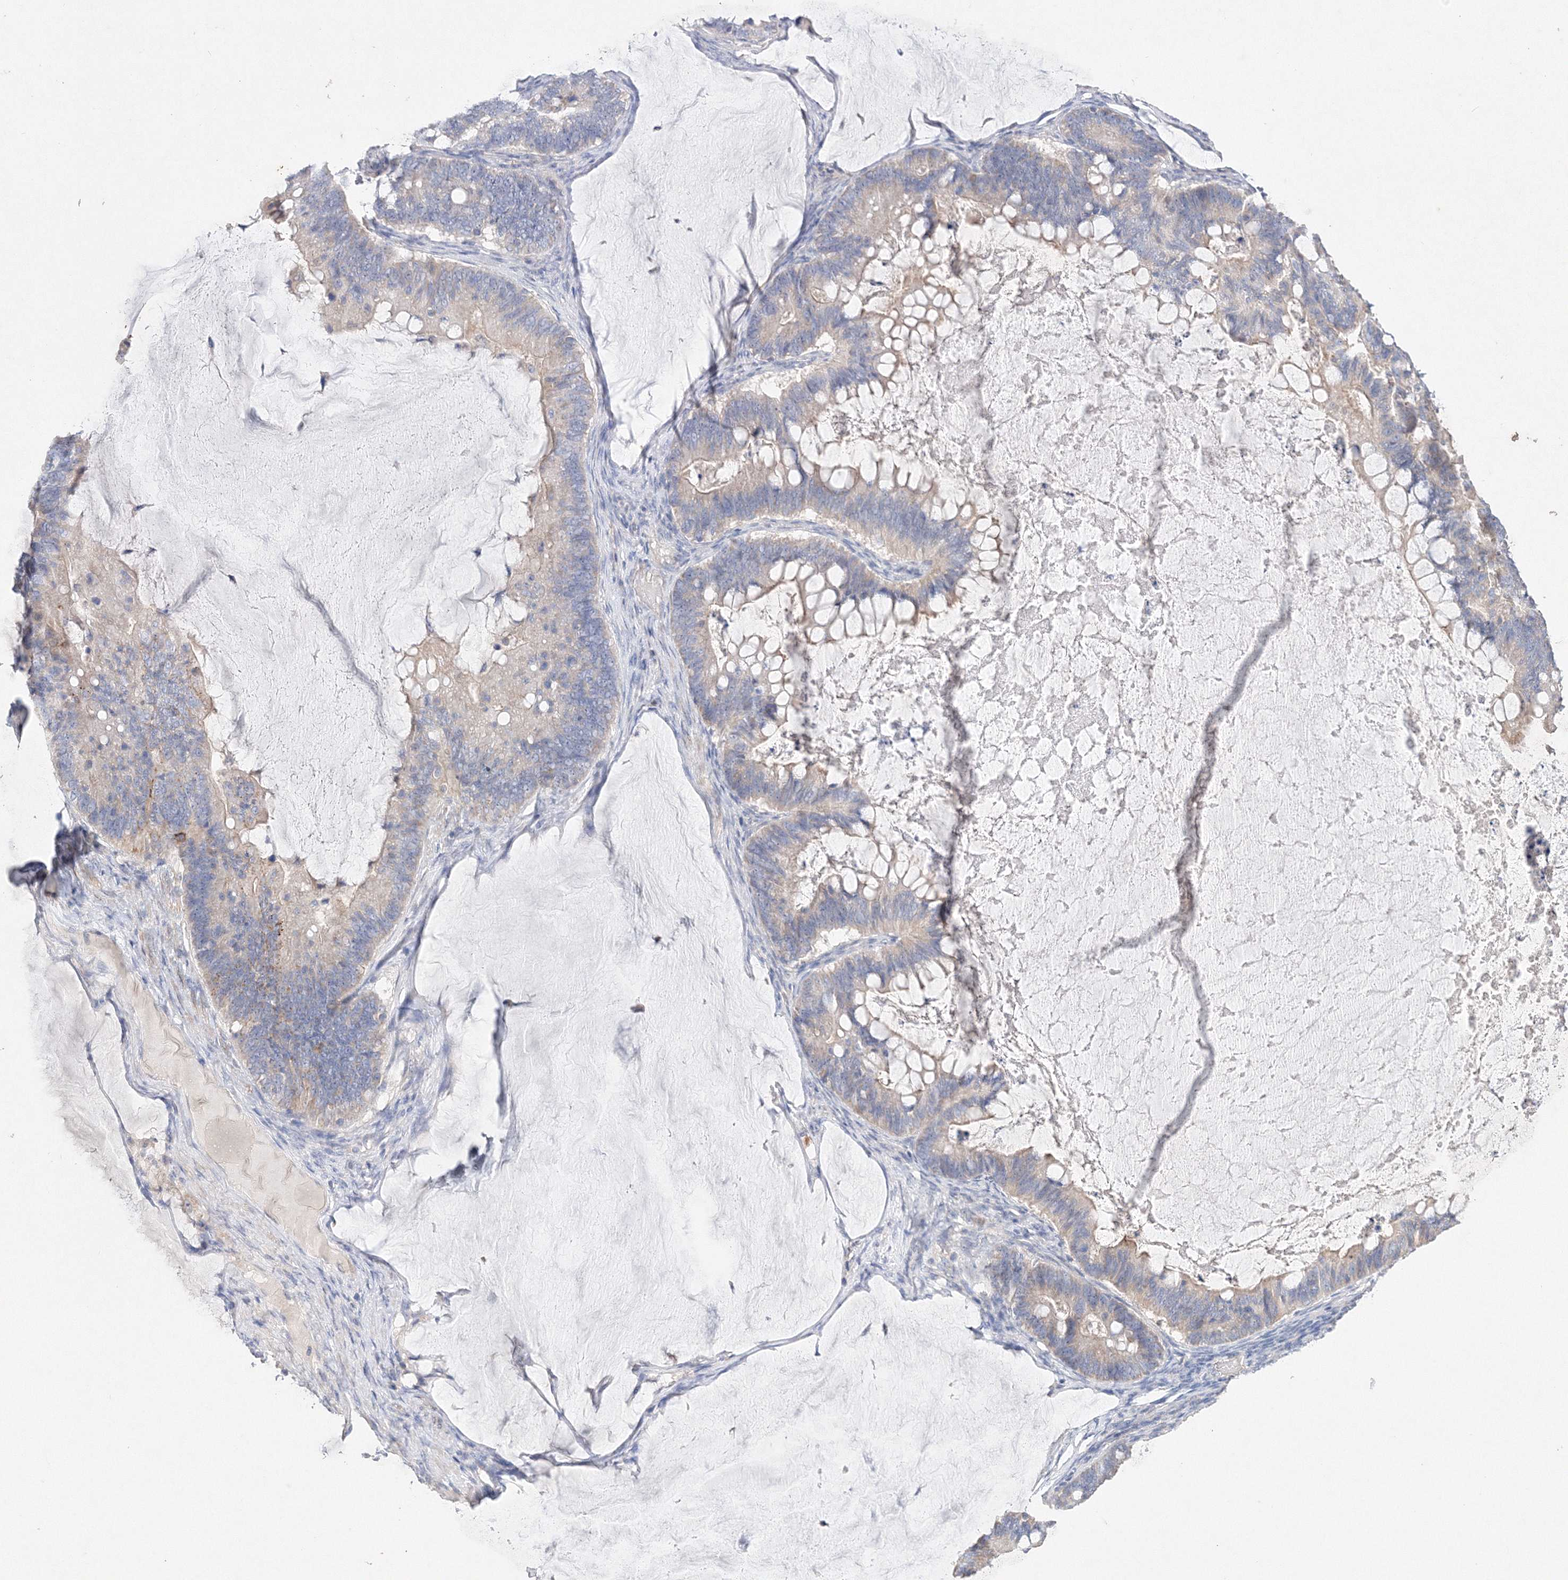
{"staining": {"intensity": "negative", "quantity": "none", "location": "none"}, "tissue": "ovarian cancer", "cell_type": "Tumor cells", "image_type": "cancer", "snomed": [{"axis": "morphology", "description": "Cystadenocarcinoma, mucinous, NOS"}, {"axis": "topography", "description": "Ovary"}], "caption": "This is a histopathology image of immunohistochemistry (IHC) staining of mucinous cystadenocarcinoma (ovarian), which shows no positivity in tumor cells.", "gene": "GLS", "patient": {"sex": "female", "age": 61}}